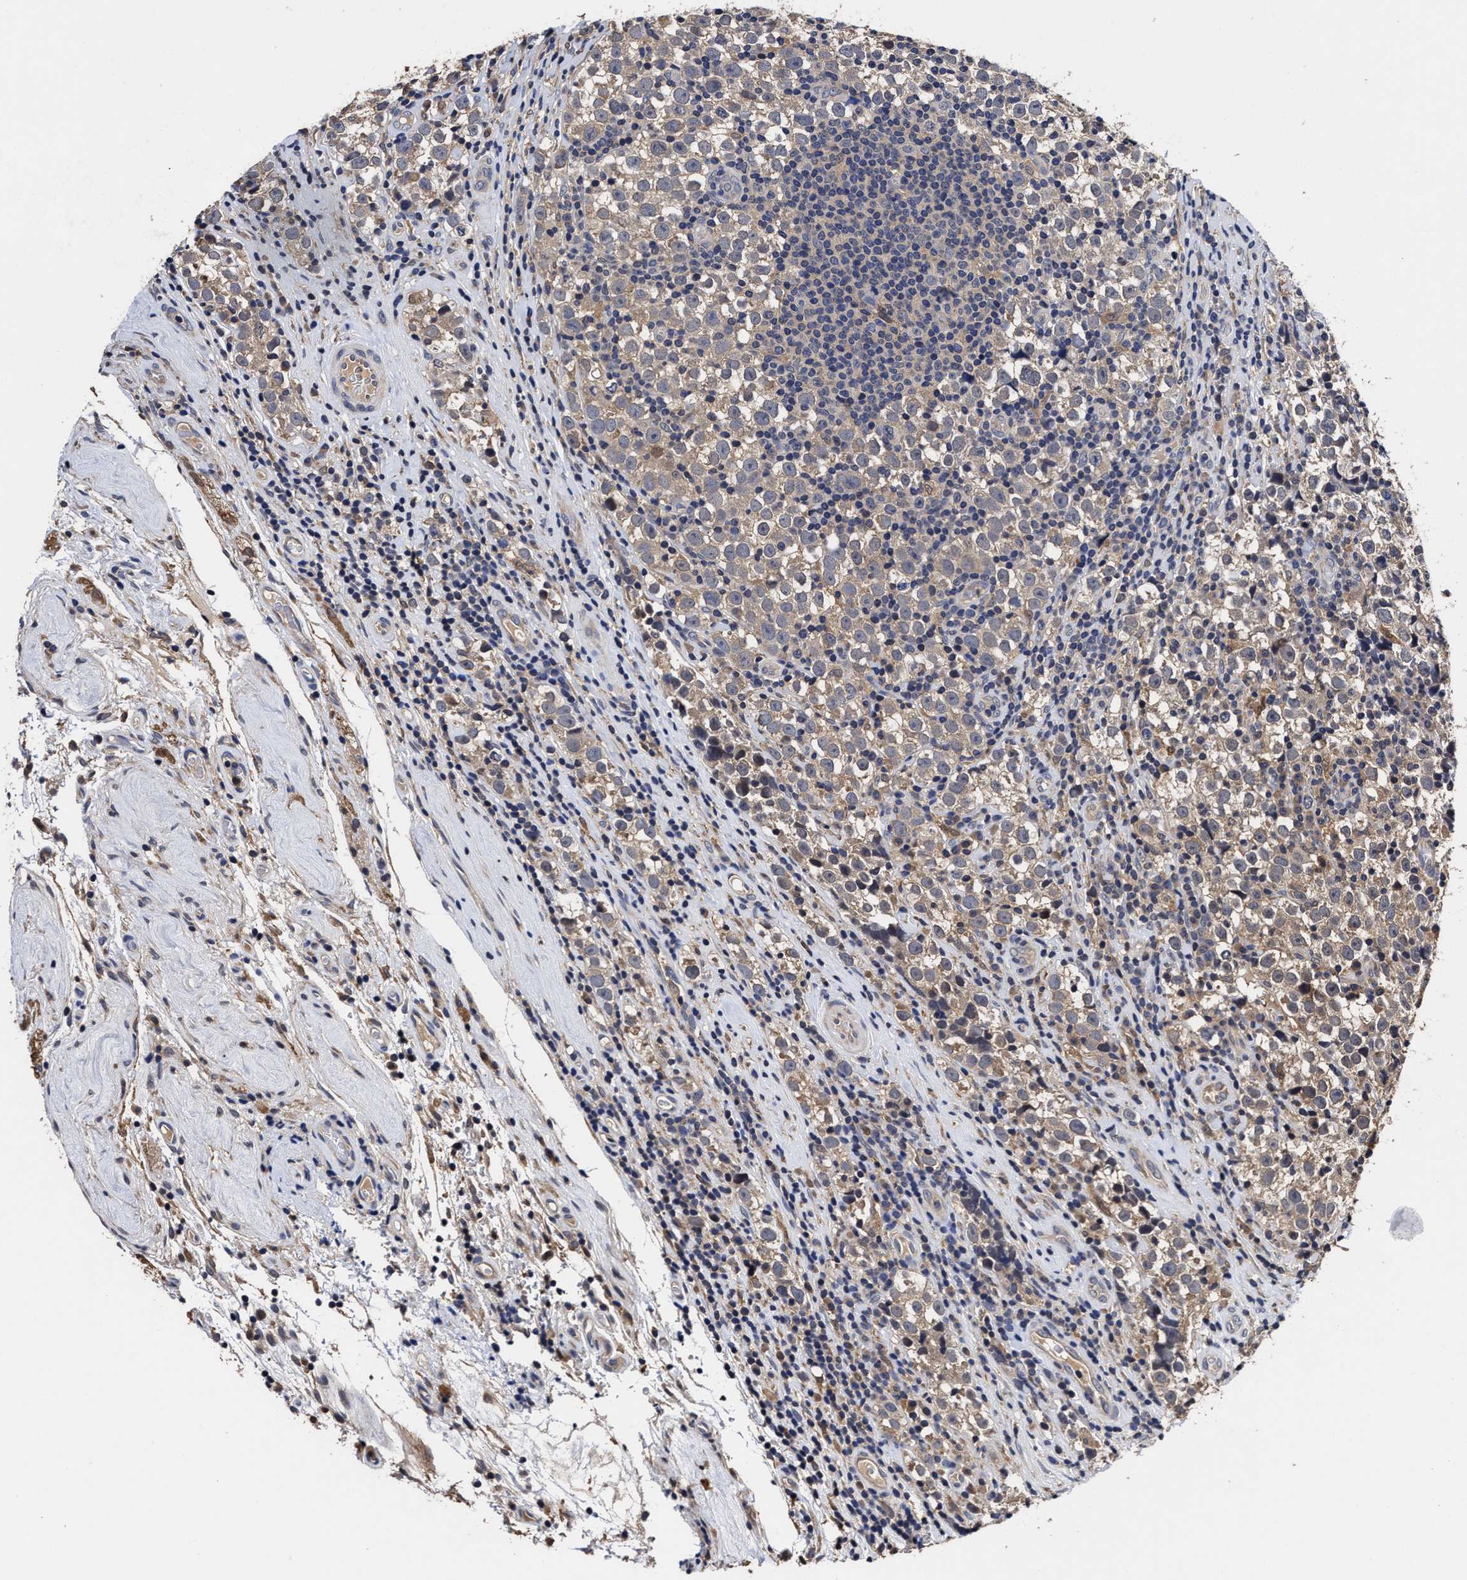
{"staining": {"intensity": "weak", "quantity": ">75%", "location": "cytoplasmic/membranous"}, "tissue": "testis cancer", "cell_type": "Tumor cells", "image_type": "cancer", "snomed": [{"axis": "morphology", "description": "Normal tissue, NOS"}, {"axis": "morphology", "description": "Seminoma, NOS"}, {"axis": "topography", "description": "Testis"}], "caption": "Immunohistochemistry (IHC) of testis cancer demonstrates low levels of weak cytoplasmic/membranous expression in about >75% of tumor cells.", "gene": "SOCS5", "patient": {"sex": "male", "age": 43}}